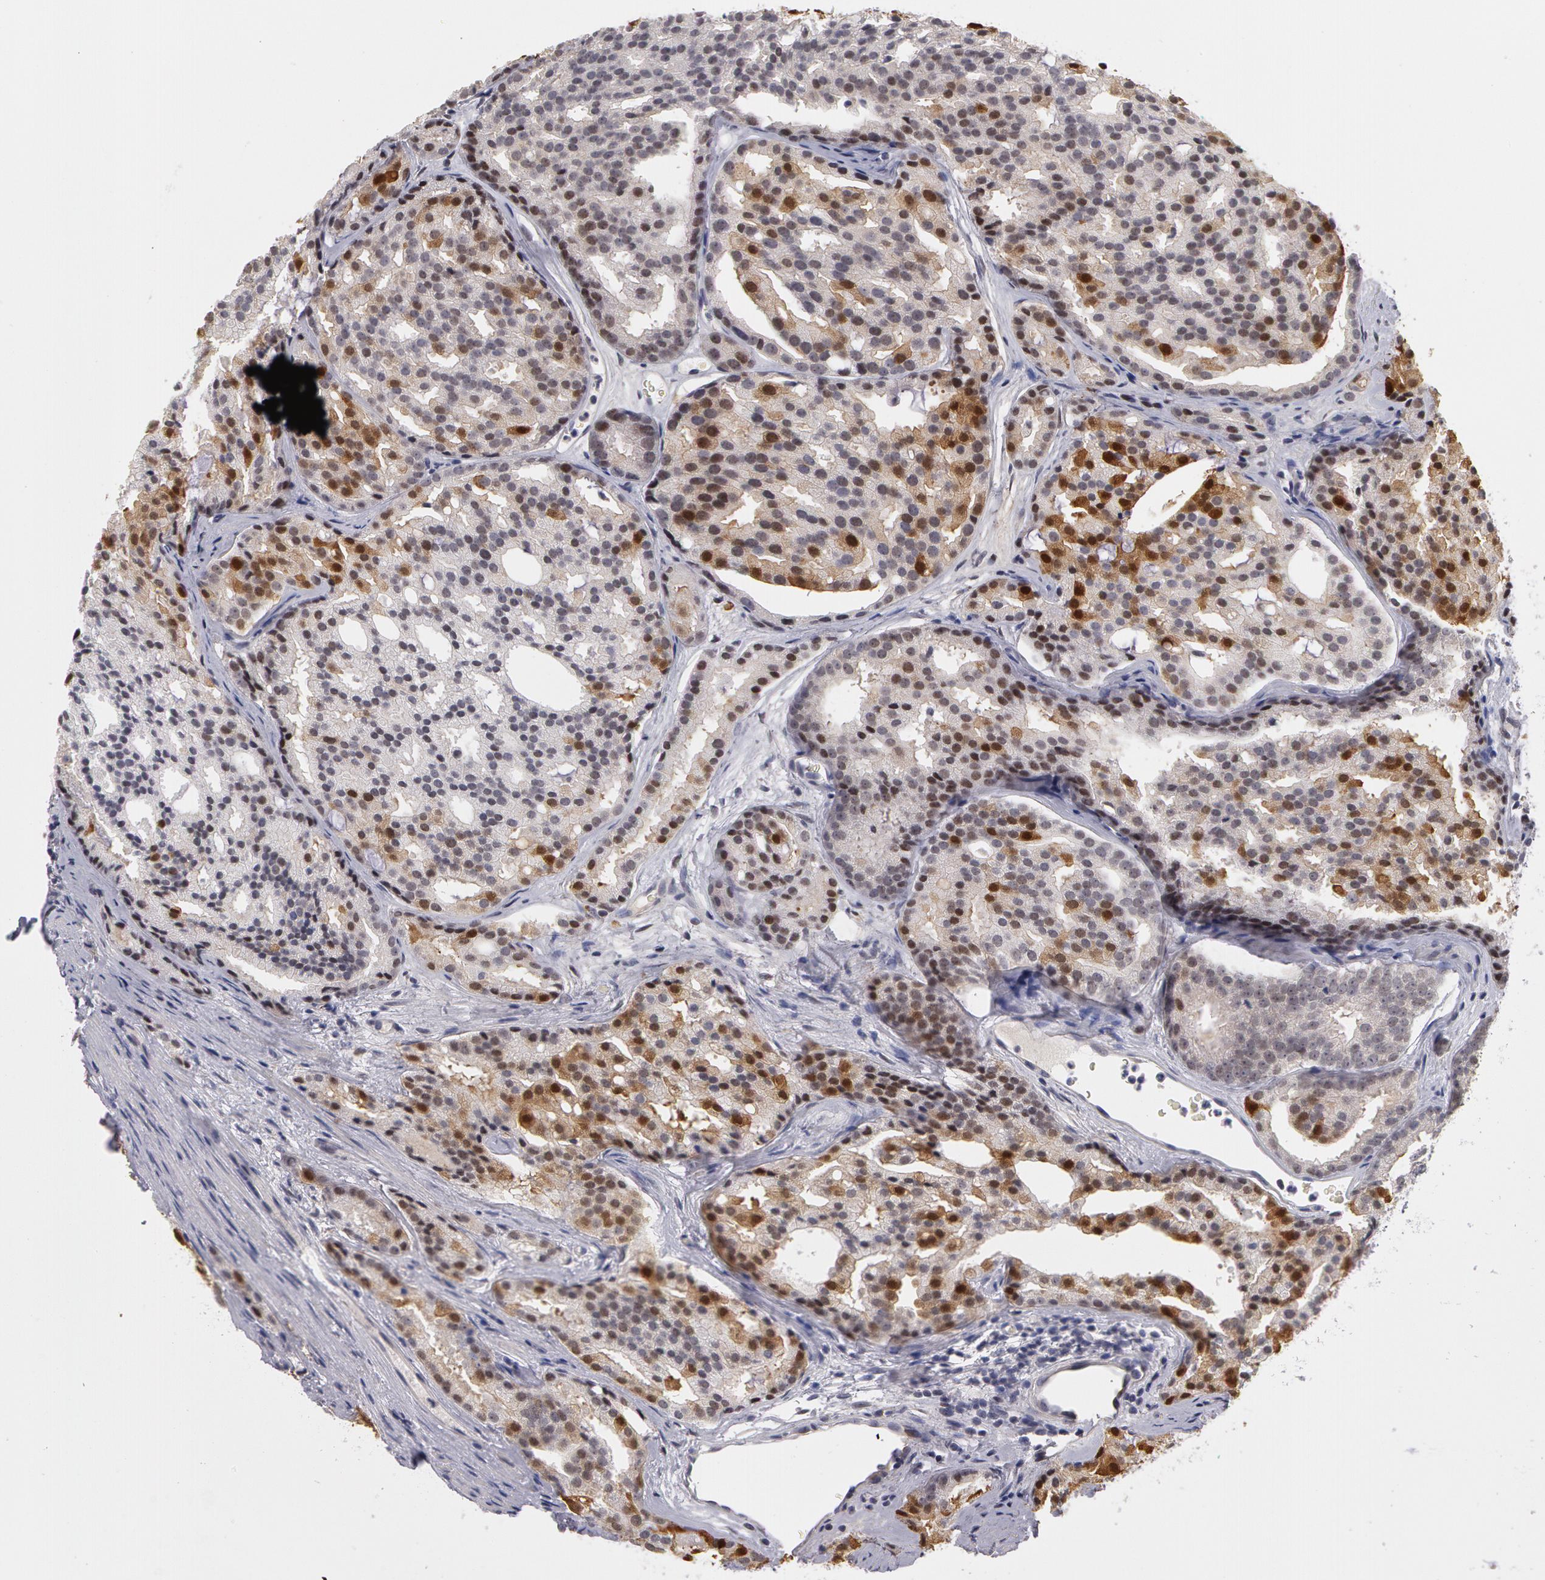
{"staining": {"intensity": "moderate", "quantity": "25%-75%", "location": "nuclear"}, "tissue": "prostate cancer", "cell_type": "Tumor cells", "image_type": "cancer", "snomed": [{"axis": "morphology", "description": "Adenocarcinoma, High grade"}, {"axis": "topography", "description": "Prostate"}], "caption": "The micrograph demonstrates immunohistochemical staining of prostate cancer (high-grade adenocarcinoma). There is moderate nuclear positivity is seen in about 25%-75% of tumor cells.", "gene": "PRICKLE1", "patient": {"sex": "male", "age": 64}}